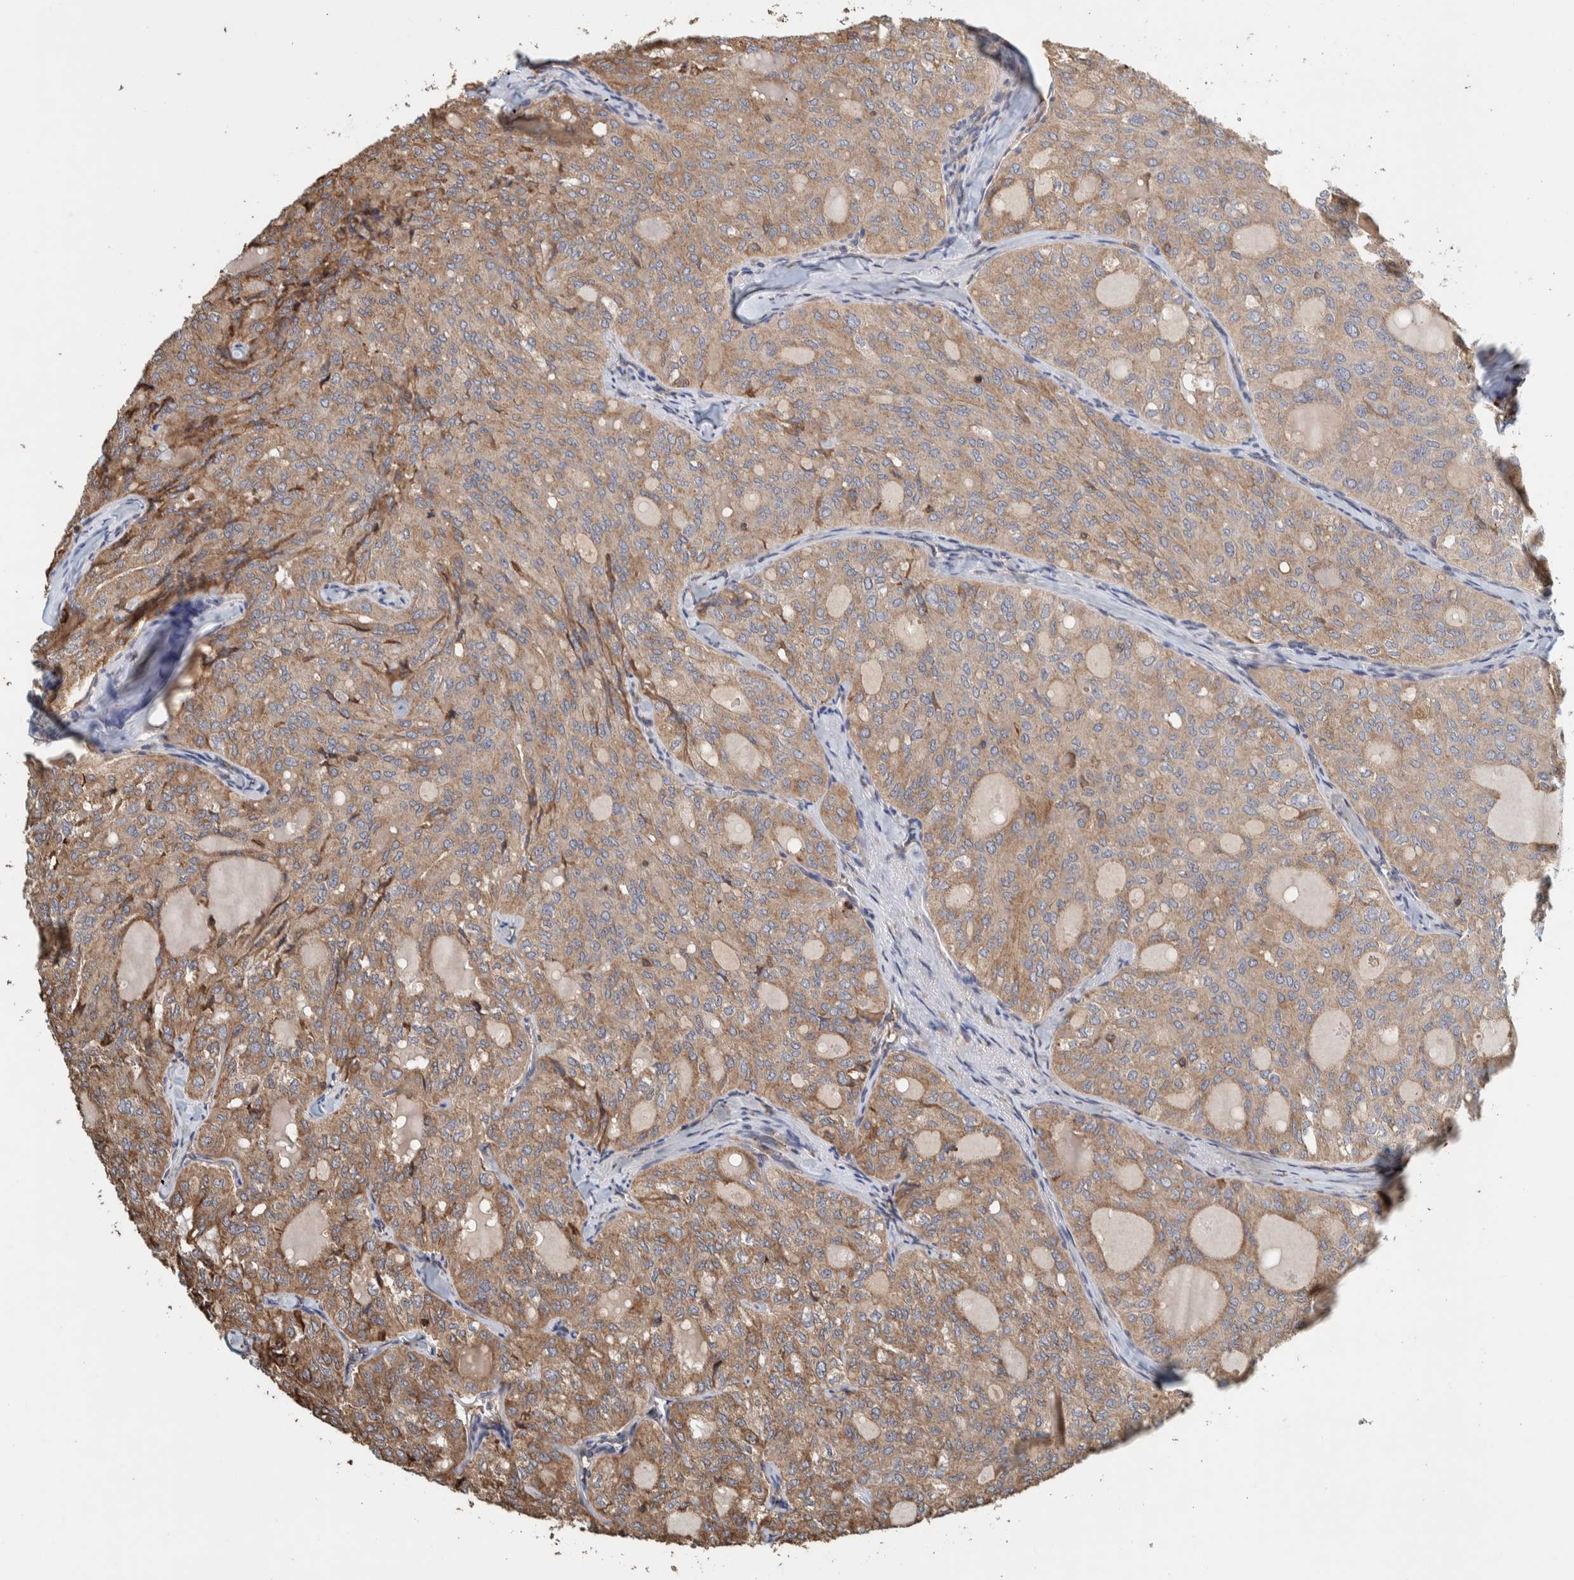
{"staining": {"intensity": "weak", "quantity": ">75%", "location": "cytoplasmic/membranous"}, "tissue": "thyroid cancer", "cell_type": "Tumor cells", "image_type": "cancer", "snomed": [{"axis": "morphology", "description": "Follicular adenoma carcinoma, NOS"}, {"axis": "topography", "description": "Thyroid gland"}], "caption": "This micrograph demonstrates immunohistochemistry staining of thyroid cancer, with low weak cytoplasmic/membranous expression in approximately >75% of tumor cells.", "gene": "PLA2G3", "patient": {"sex": "male", "age": 75}}